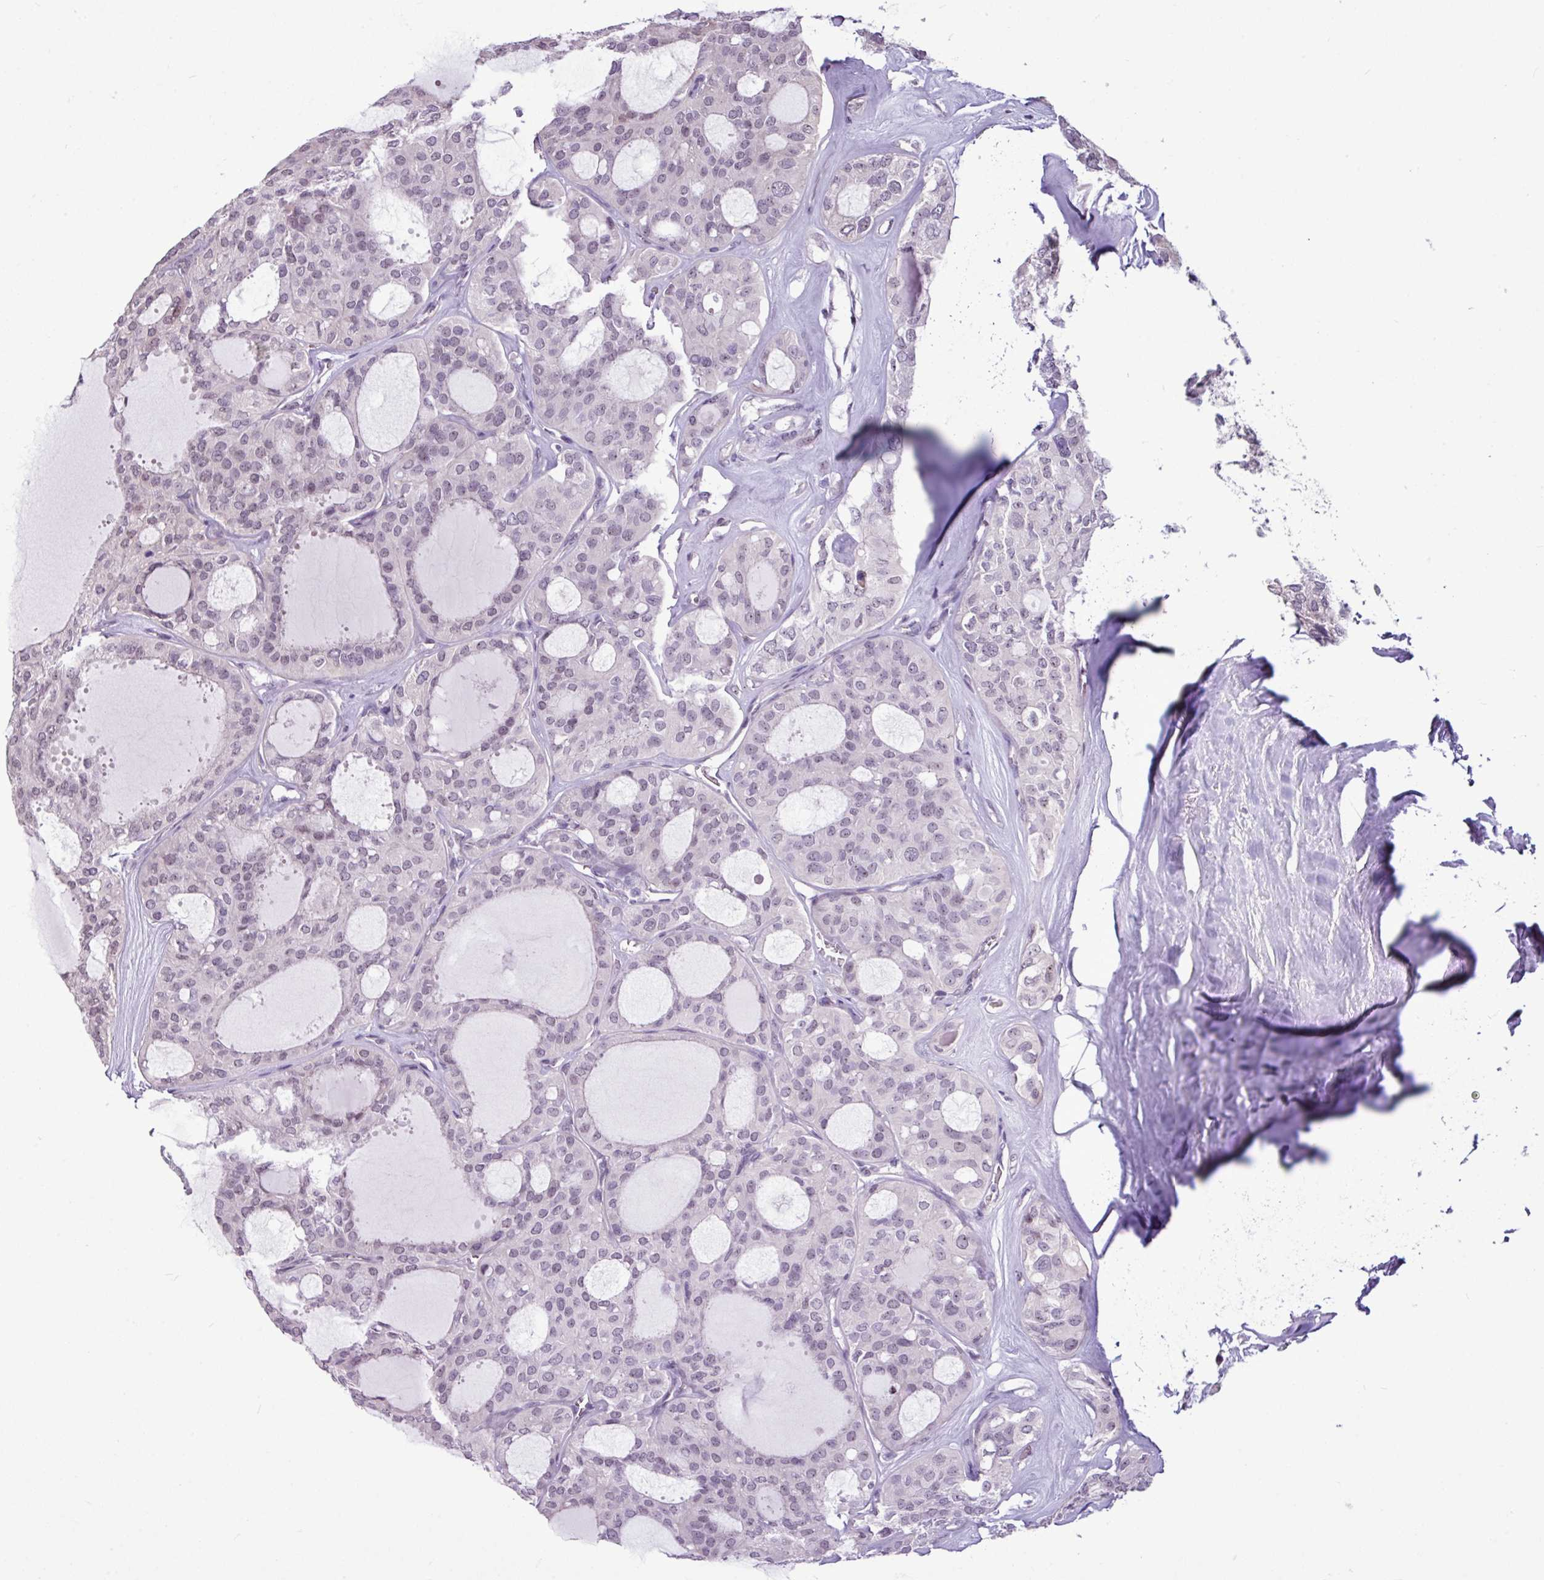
{"staining": {"intensity": "negative", "quantity": "none", "location": "none"}, "tissue": "thyroid cancer", "cell_type": "Tumor cells", "image_type": "cancer", "snomed": [{"axis": "morphology", "description": "Follicular adenoma carcinoma, NOS"}, {"axis": "topography", "description": "Thyroid gland"}], "caption": "There is no significant expression in tumor cells of thyroid follicular adenoma carcinoma. (DAB immunohistochemistry with hematoxylin counter stain).", "gene": "UTP18", "patient": {"sex": "male", "age": 75}}